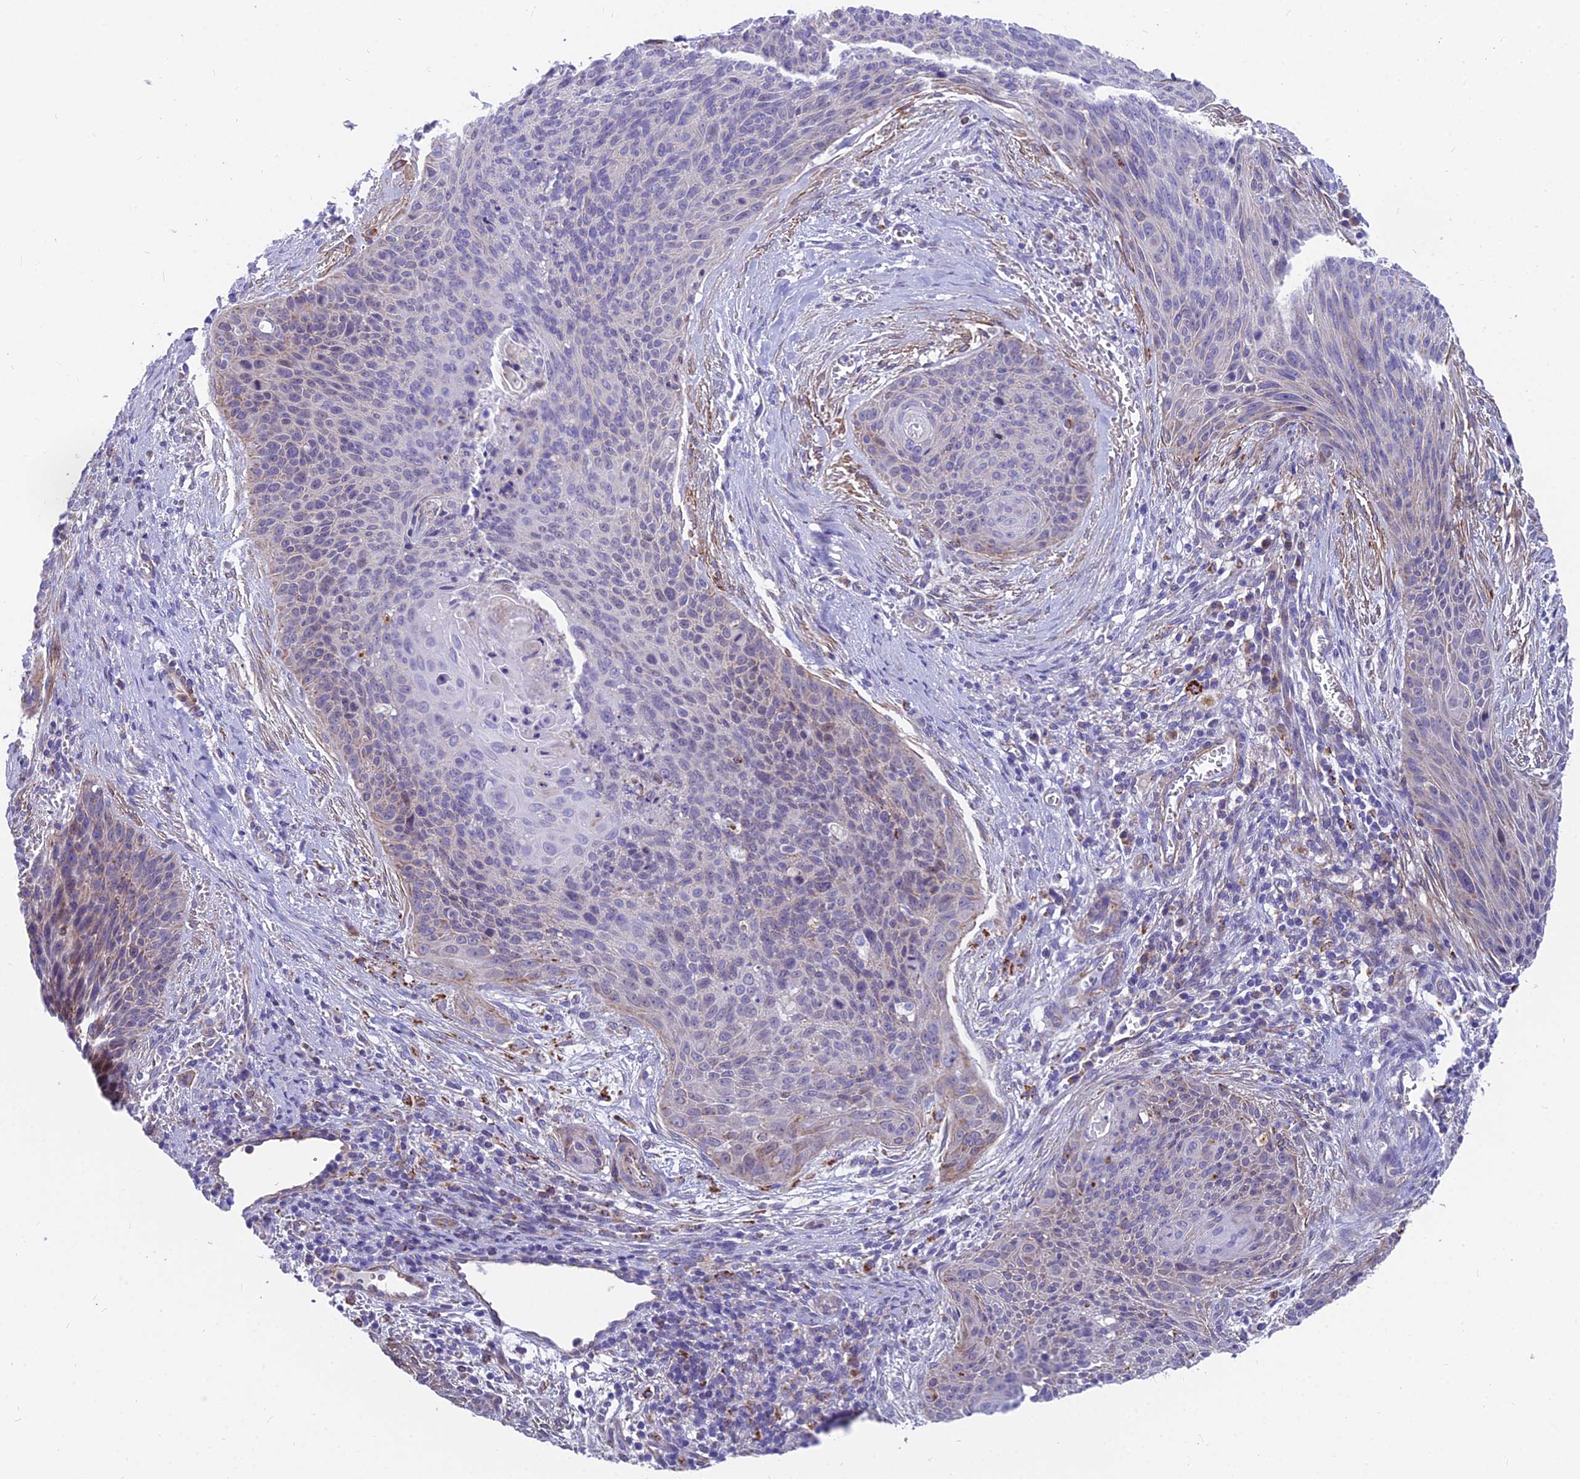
{"staining": {"intensity": "weak", "quantity": "<25%", "location": "cytoplasmic/membranous"}, "tissue": "cervical cancer", "cell_type": "Tumor cells", "image_type": "cancer", "snomed": [{"axis": "morphology", "description": "Squamous cell carcinoma, NOS"}, {"axis": "topography", "description": "Cervix"}], "caption": "DAB immunohistochemical staining of human squamous cell carcinoma (cervical) exhibits no significant staining in tumor cells. The staining is performed using DAB (3,3'-diaminobenzidine) brown chromogen with nuclei counter-stained in using hematoxylin.", "gene": "TIGD6", "patient": {"sex": "female", "age": 55}}